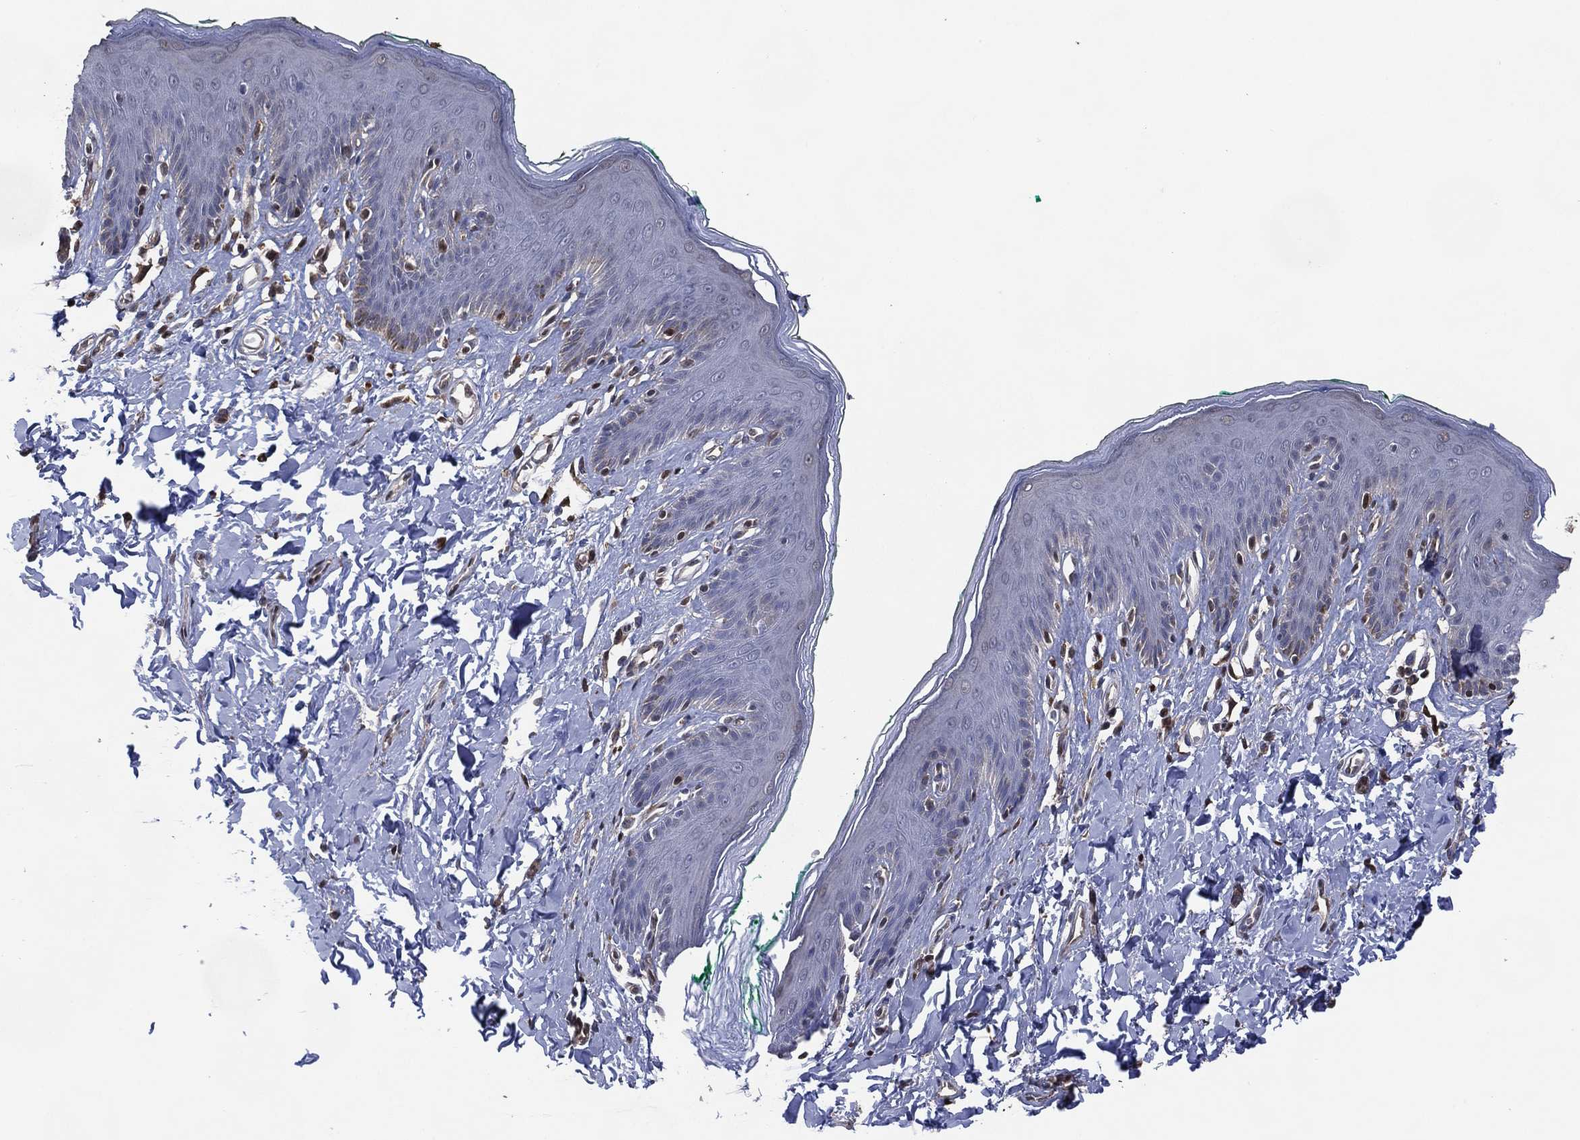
{"staining": {"intensity": "negative", "quantity": "none", "location": "none"}, "tissue": "skin", "cell_type": "Epidermal cells", "image_type": "normal", "snomed": [{"axis": "morphology", "description": "Normal tissue, NOS"}, {"axis": "topography", "description": "Vulva"}], "caption": "The histopathology image shows no staining of epidermal cells in benign skin.", "gene": "AK1", "patient": {"sex": "female", "age": 66}}